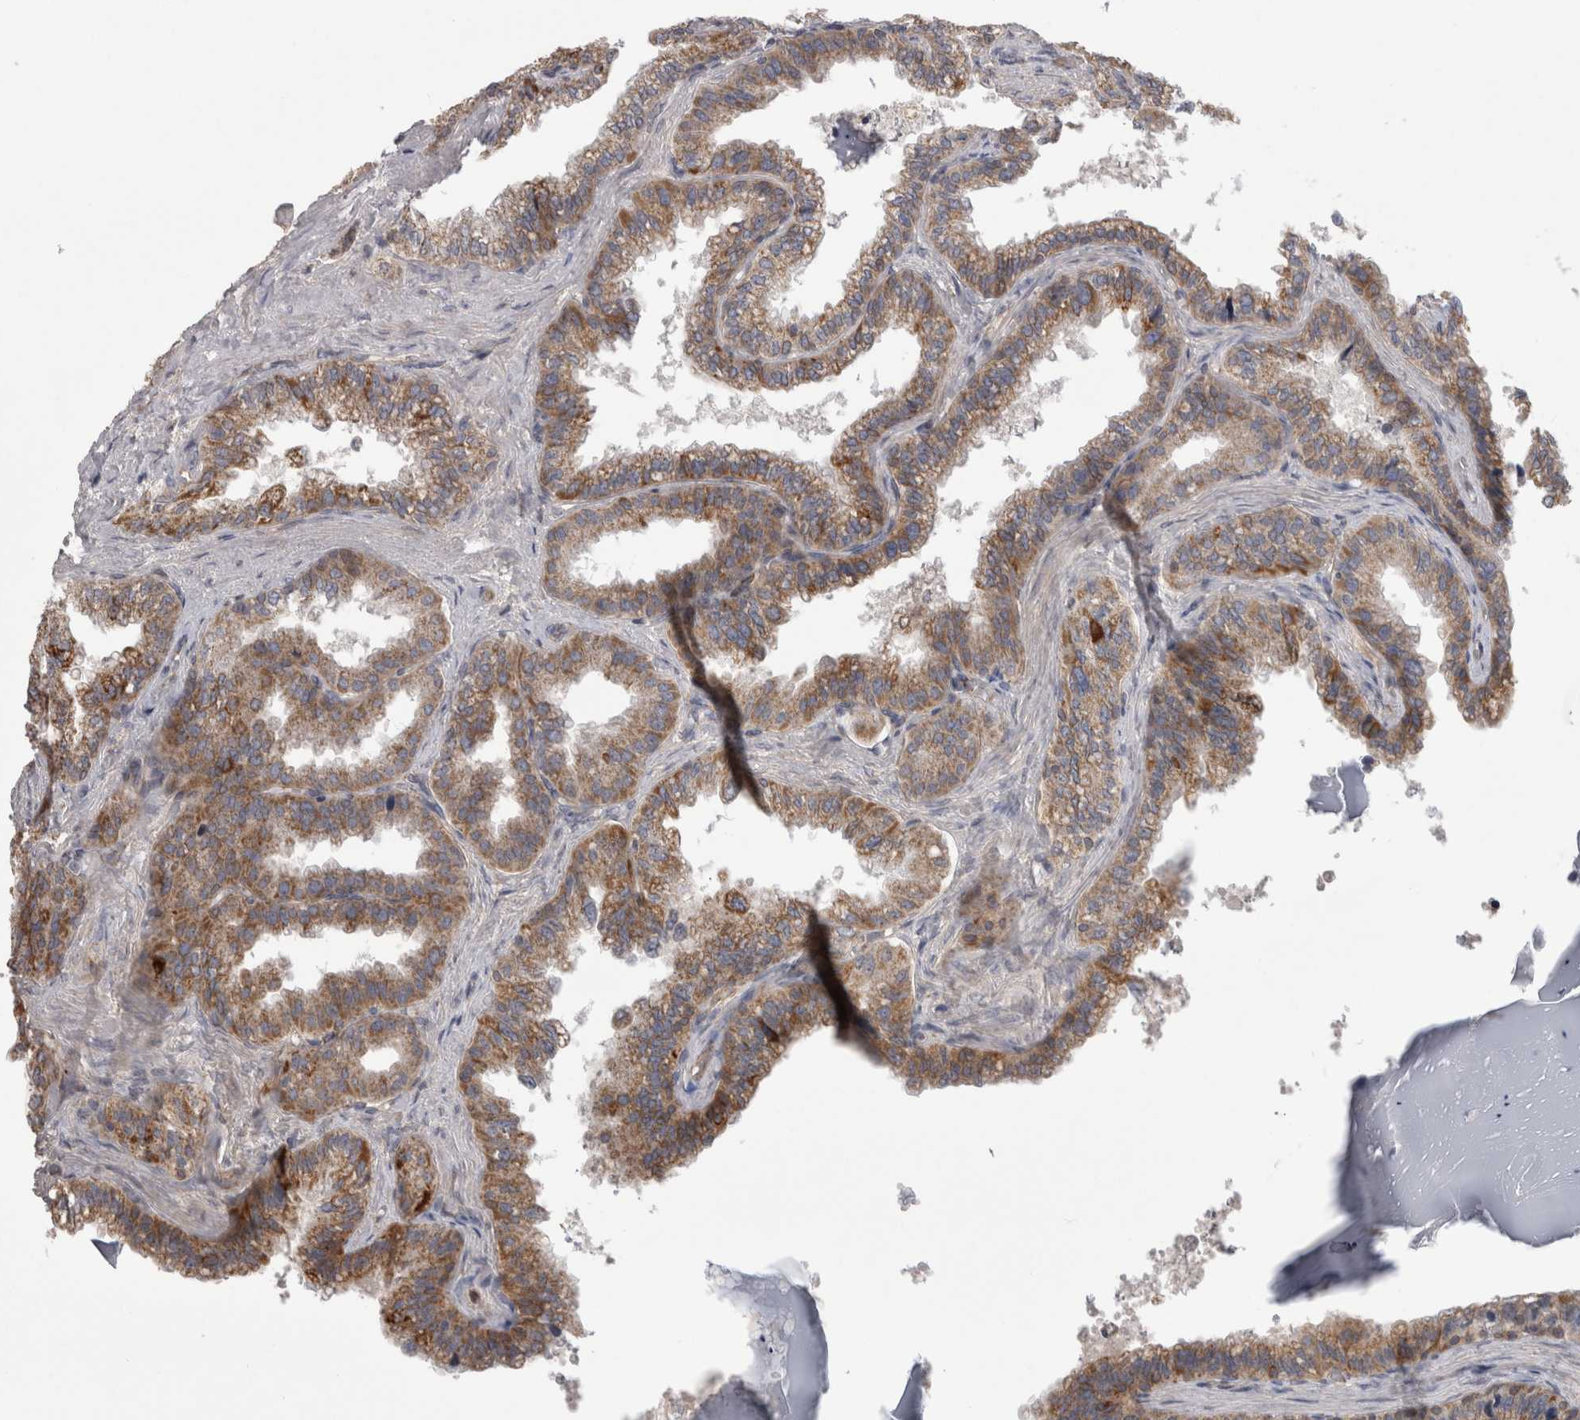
{"staining": {"intensity": "moderate", "quantity": ">75%", "location": "cytoplasmic/membranous"}, "tissue": "seminal vesicle", "cell_type": "Glandular cells", "image_type": "normal", "snomed": [{"axis": "morphology", "description": "Normal tissue, NOS"}, {"axis": "topography", "description": "Seminal veicle"}], "caption": "Glandular cells show moderate cytoplasmic/membranous staining in about >75% of cells in normal seminal vesicle.", "gene": "DARS2", "patient": {"sex": "male", "age": 46}}